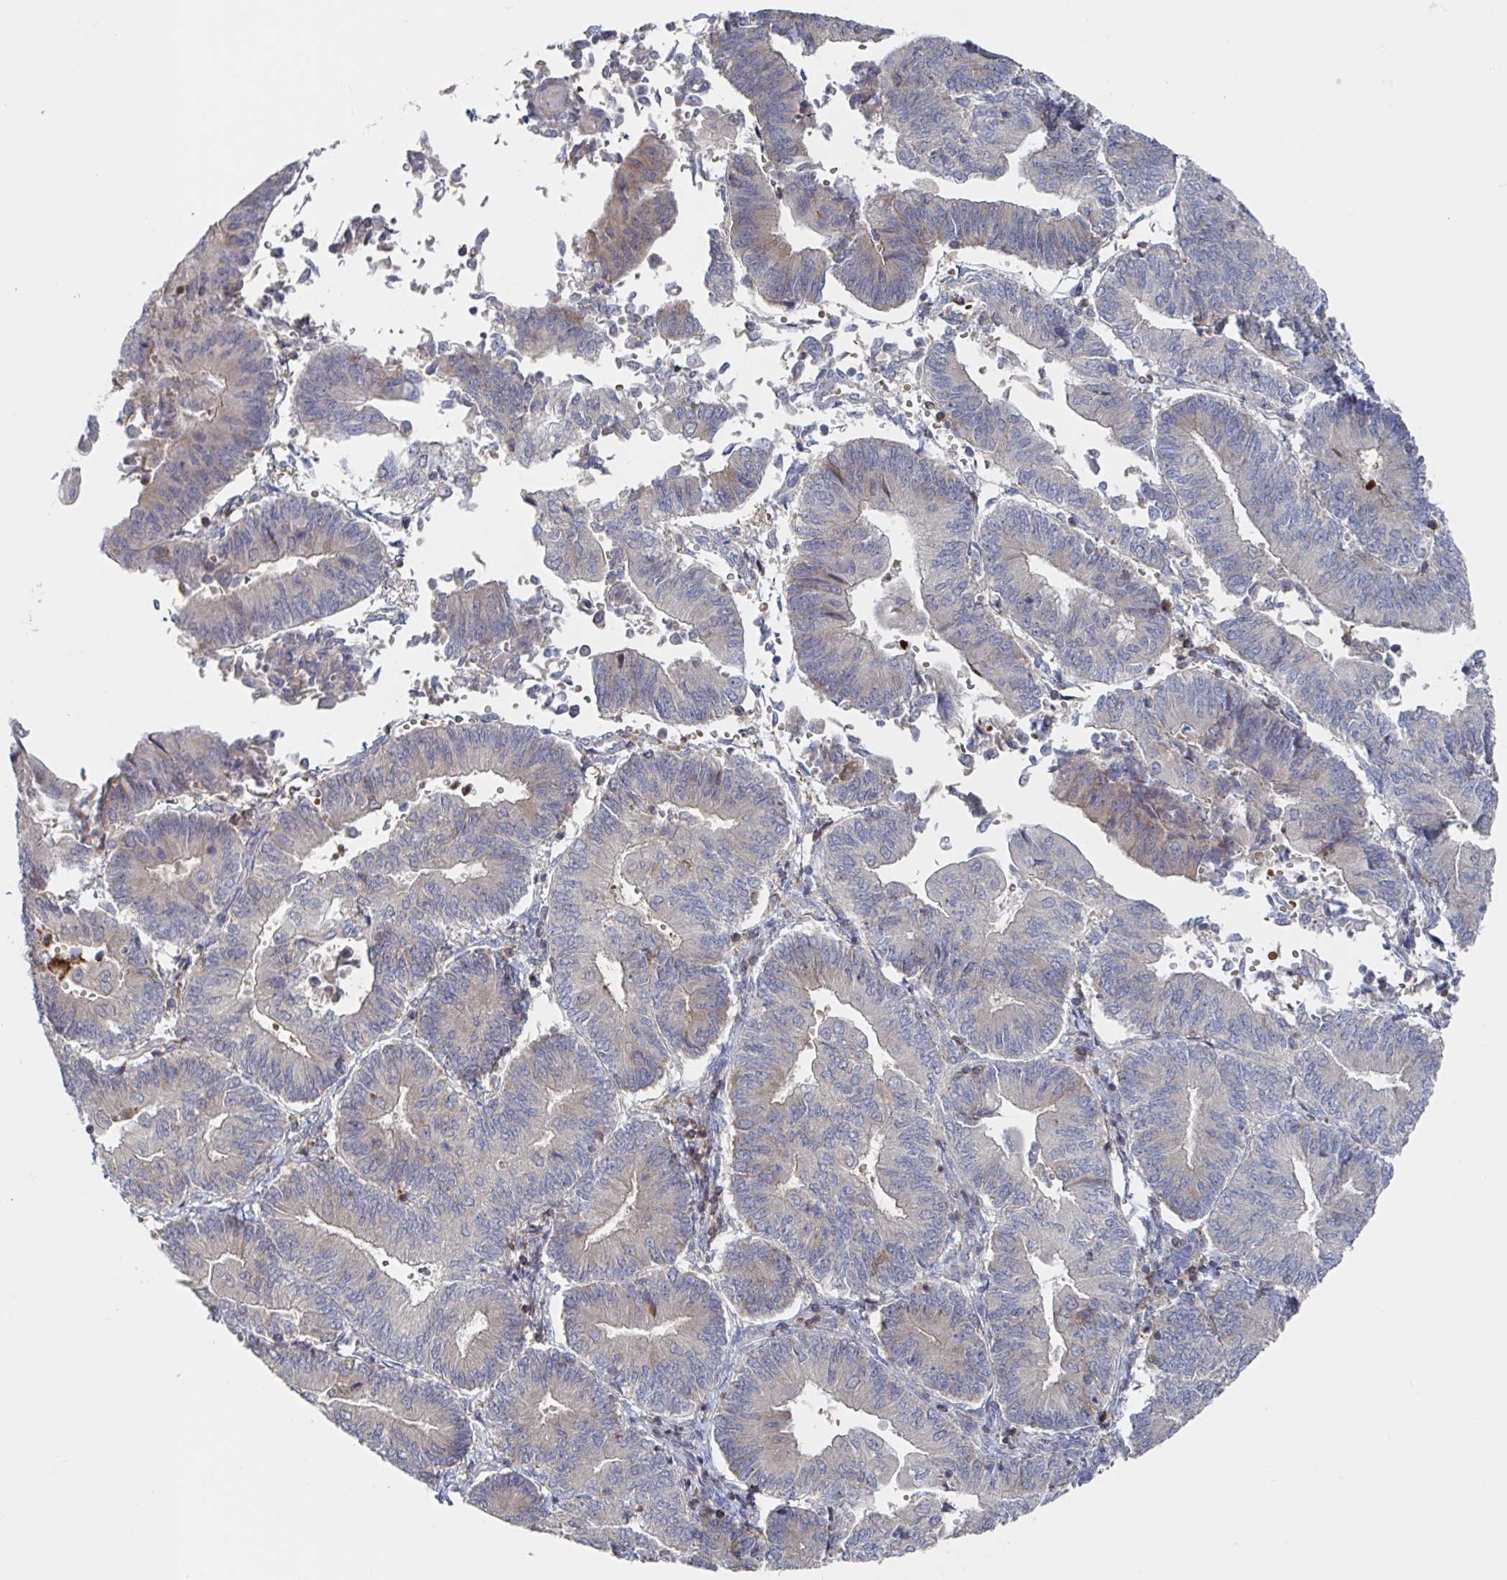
{"staining": {"intensity": "negative", "quantity": "none", "location": "none"}, "tissue": "endometrial cancer", "cell_type": "Tumor cells", "image_type": "cancer", "snomed": [{"axis": "morphology", "description": "Adenocarcinoma, NOS"}, {"axis": "topography", "description": "Endometrium"}], "caption": "Protein analysis of adenocarcinoma (endometrial) displays no significant positivity in tumor cells. Brightfield microscopy of immunohistochemistry (IHC) stained with DAB (3,3'-diaminobenzidine) (brown) and hematoxylin (blue), captured at high magnification.", "gene": "DHRS12", "patient": {"sex": "female", "age": 65}}